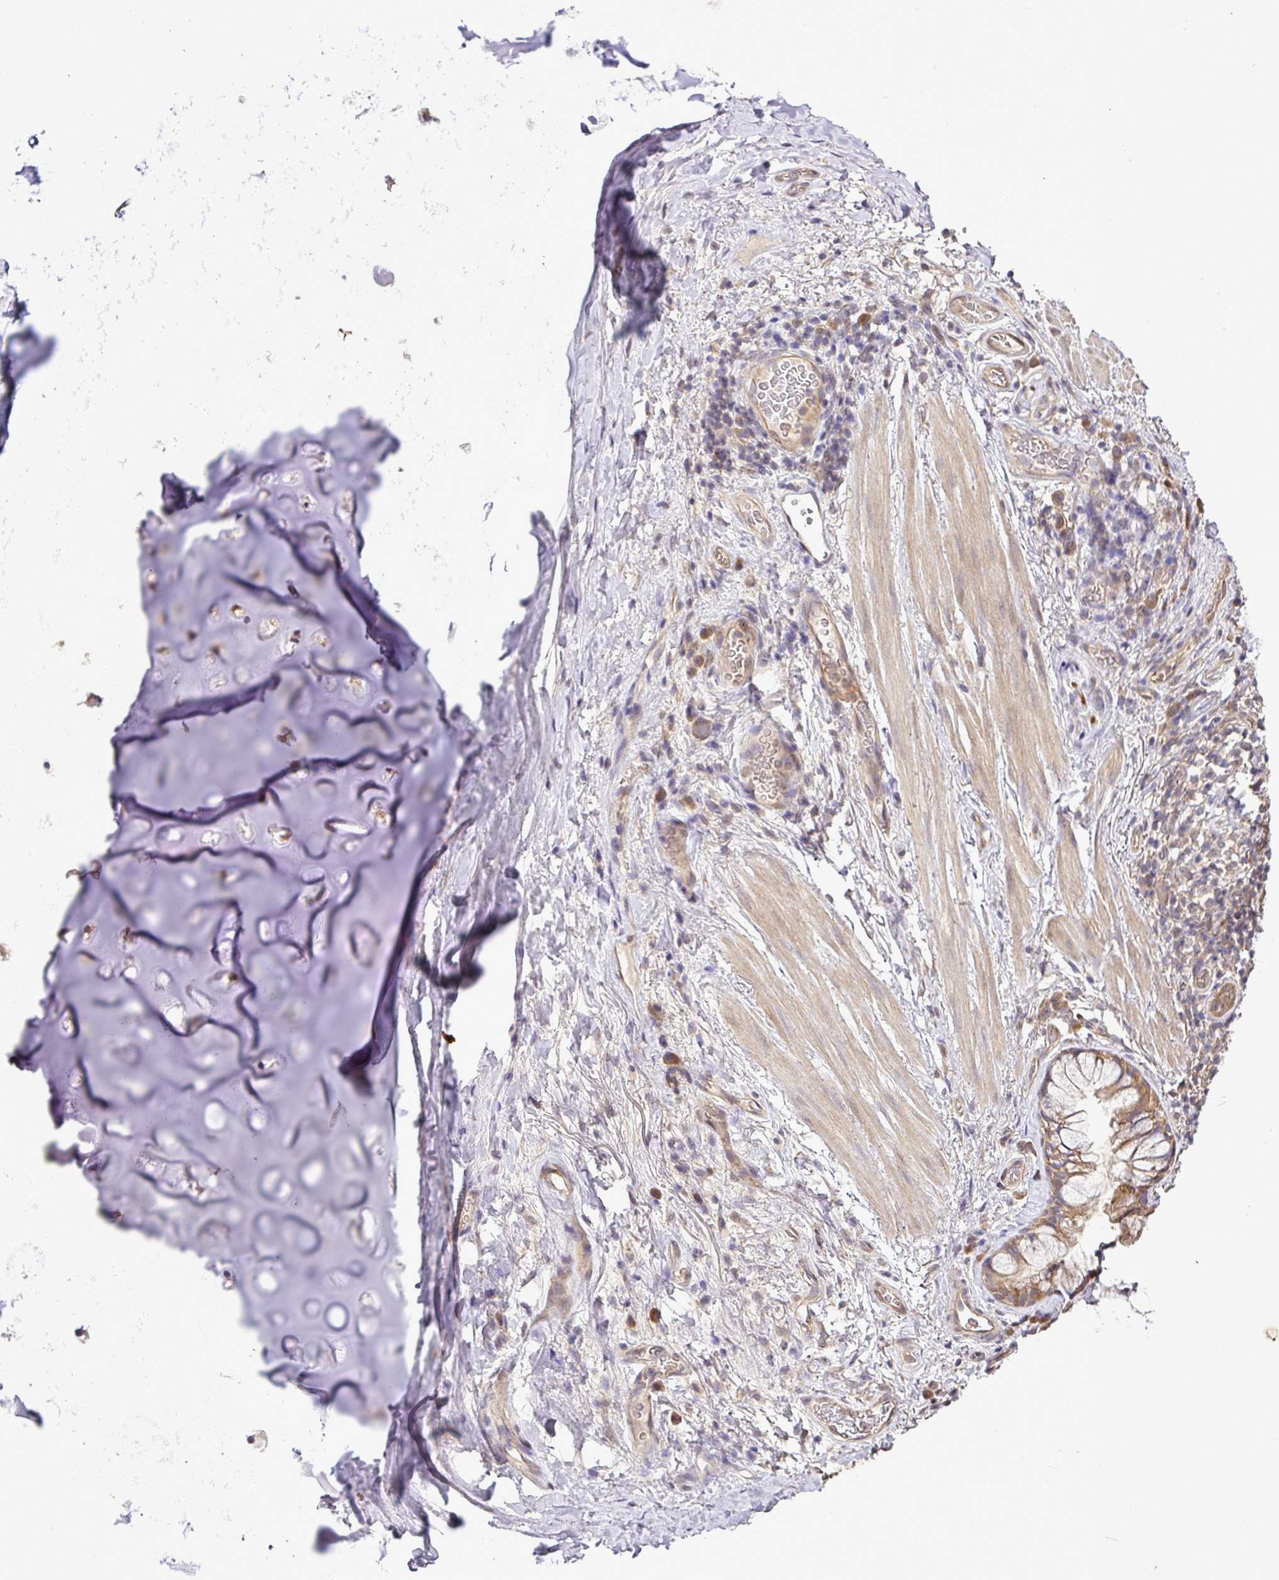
{"staining": {"intensity": "weak", "quantity": "25%-75%", "location": "cytoplasmic/membranous"}, "tissue": "soft tissue", "cell_type": "Chondrocytes", "image_type": "normal", "snomed": [{"axis": "morphology", "description": "Normal tissue, NOS"}, {"axis": "topography", "description": "Cartilage tissue"}, {"axis": "topography", "description": "Bronchus"}], "caption": "This is an image of immunohistochemistry staining of unremarkable soft tissue, which shows weak expression in the cytoplasmic/membranous of chondrocytes.", "gene": "TMEM107", "patient": {"sex": "male", "age": 58}}